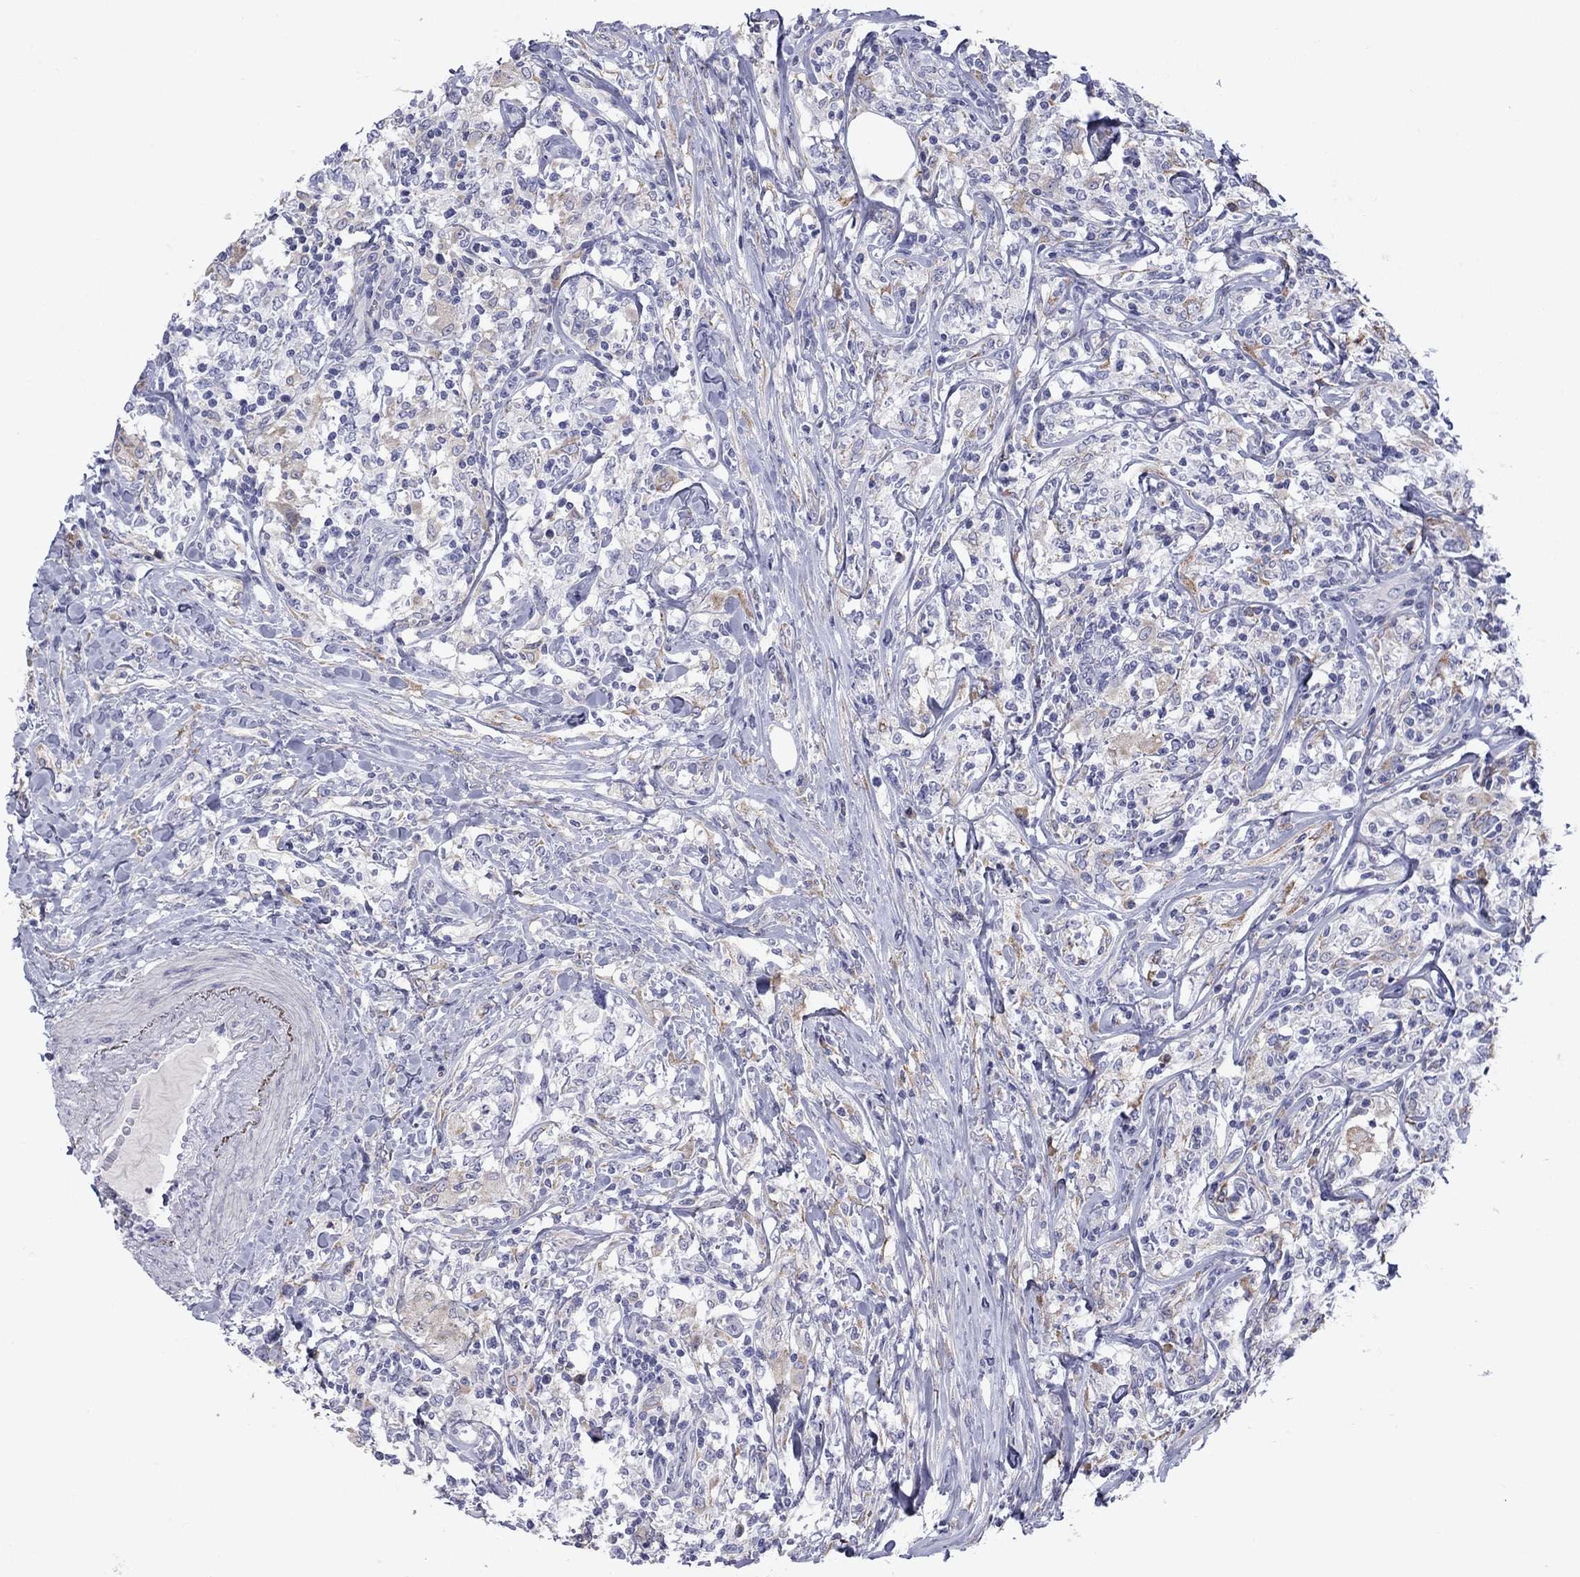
{"staining": {"intensity": "negative", "quantity": "none", "location": "none"}, "tissue": "lymphoma", "cell_type": "Tumor cells", "image_type": "cancer", "snomed": [{"axis": "morphology", "description": "Malignant lymphoma, non-Hodgkin's type, High grade"}, {"axis": "topography", "description": "Lymph node"}], "caption": "Photomicrograph shows no protein expression in tumor cells of malignant lymphoma, non-Hodgkin's type (high-grade) tissue.", "gene": "TMPRSS11A", "patient": {"sex": "female", "age": 84}}